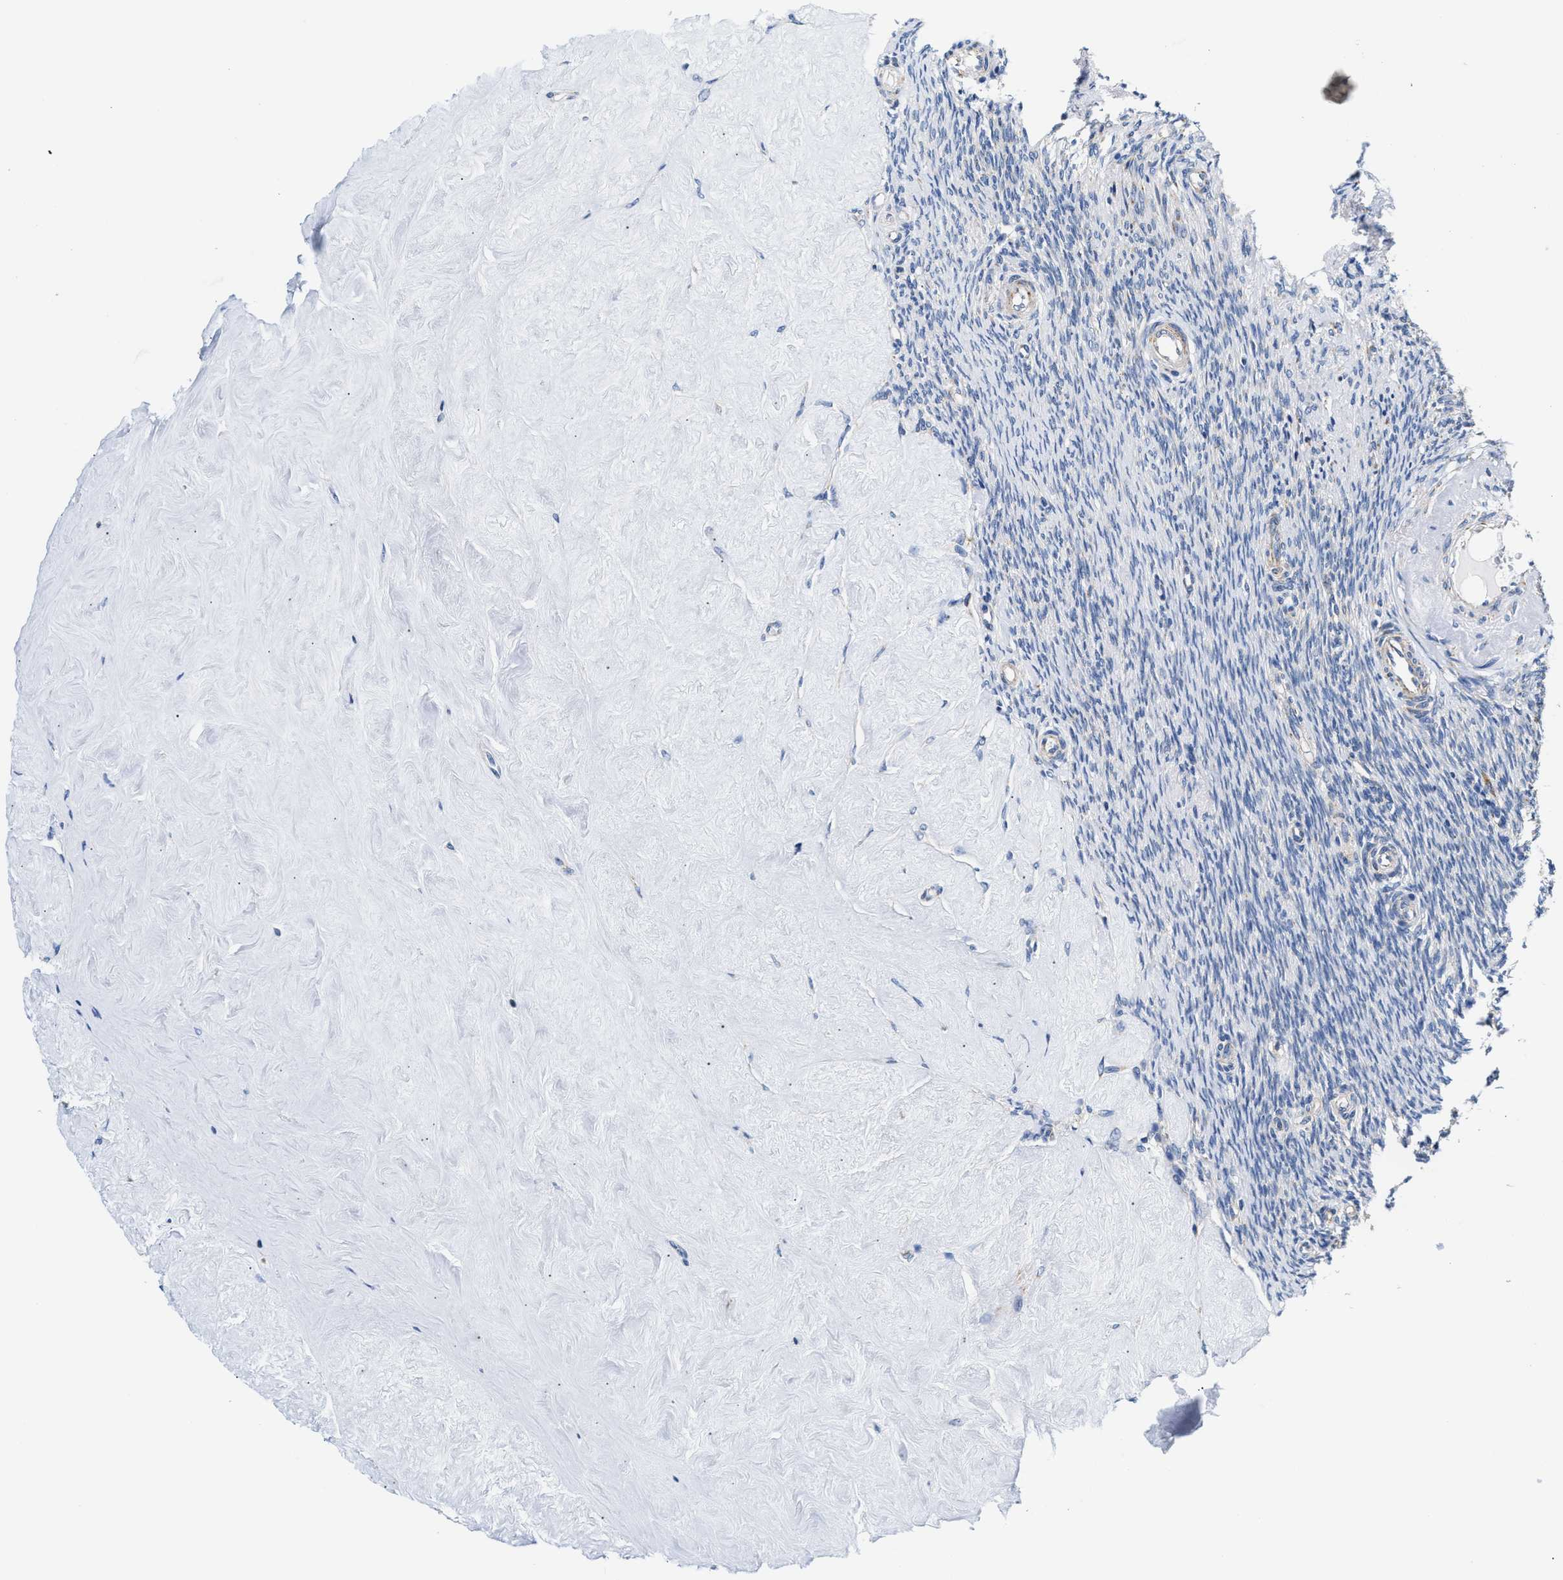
{"staining": {"intensity": "moderate", "quantity": "25%-75%", "location": "cytoplasmic/membranous"}, "tissue": "ovary", "cell_type": "Follicle cells", "image_type": "normal", "snomed": [{"axis": "morphology", "description": "Normal tissue, NOS"}, {"axis": "topography", "description": "Ovary"}], "caption": "Follicle cells demonstrate moderate cytoplasmic/membranous staining in about 25%-75% of cells in normal ovary.", "gene": "ACADVL", "patient": {"sex": "female", "age": 41}}